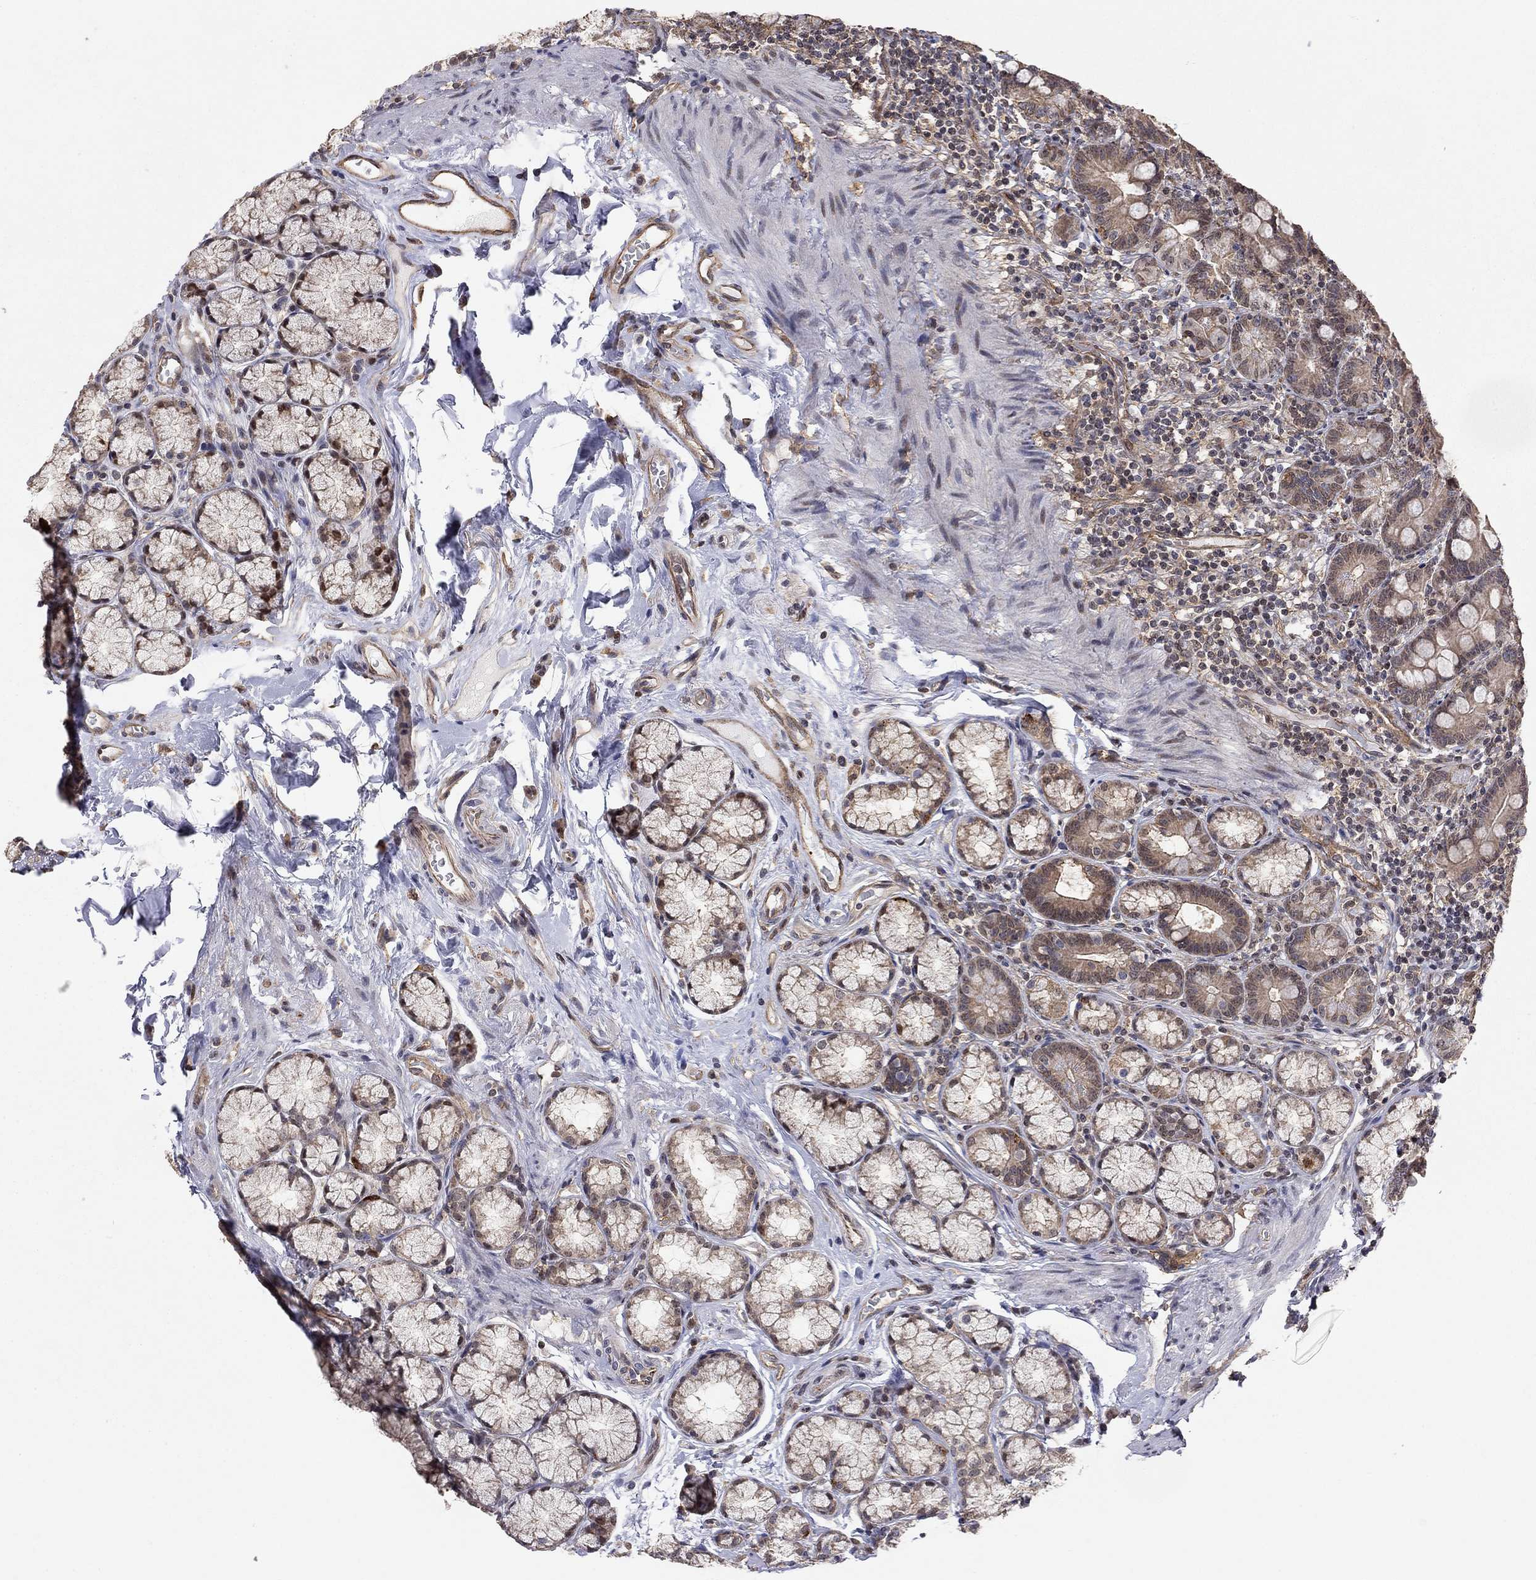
{"staining": {"intensity": "moderate", "quantity": "25%-75%", "location": "cytoplasmic/membranous"}, "tissue": "duodenum", "cell_type": "Glandular cells", "image_type": "normal", "snomed": [{"axis": "morphology", "description": "Normal tissue, NOS"}, {"axis": "topography", "description": "Duodenum"}], "caption": "Duodenum stained with DAB IHC displays medium levels of moderate cytoplasmic/membranous staining in about 25%-75% of glandular cells.", "gene": "TDP1", "patient": {"sex": "female", "age": 67}}